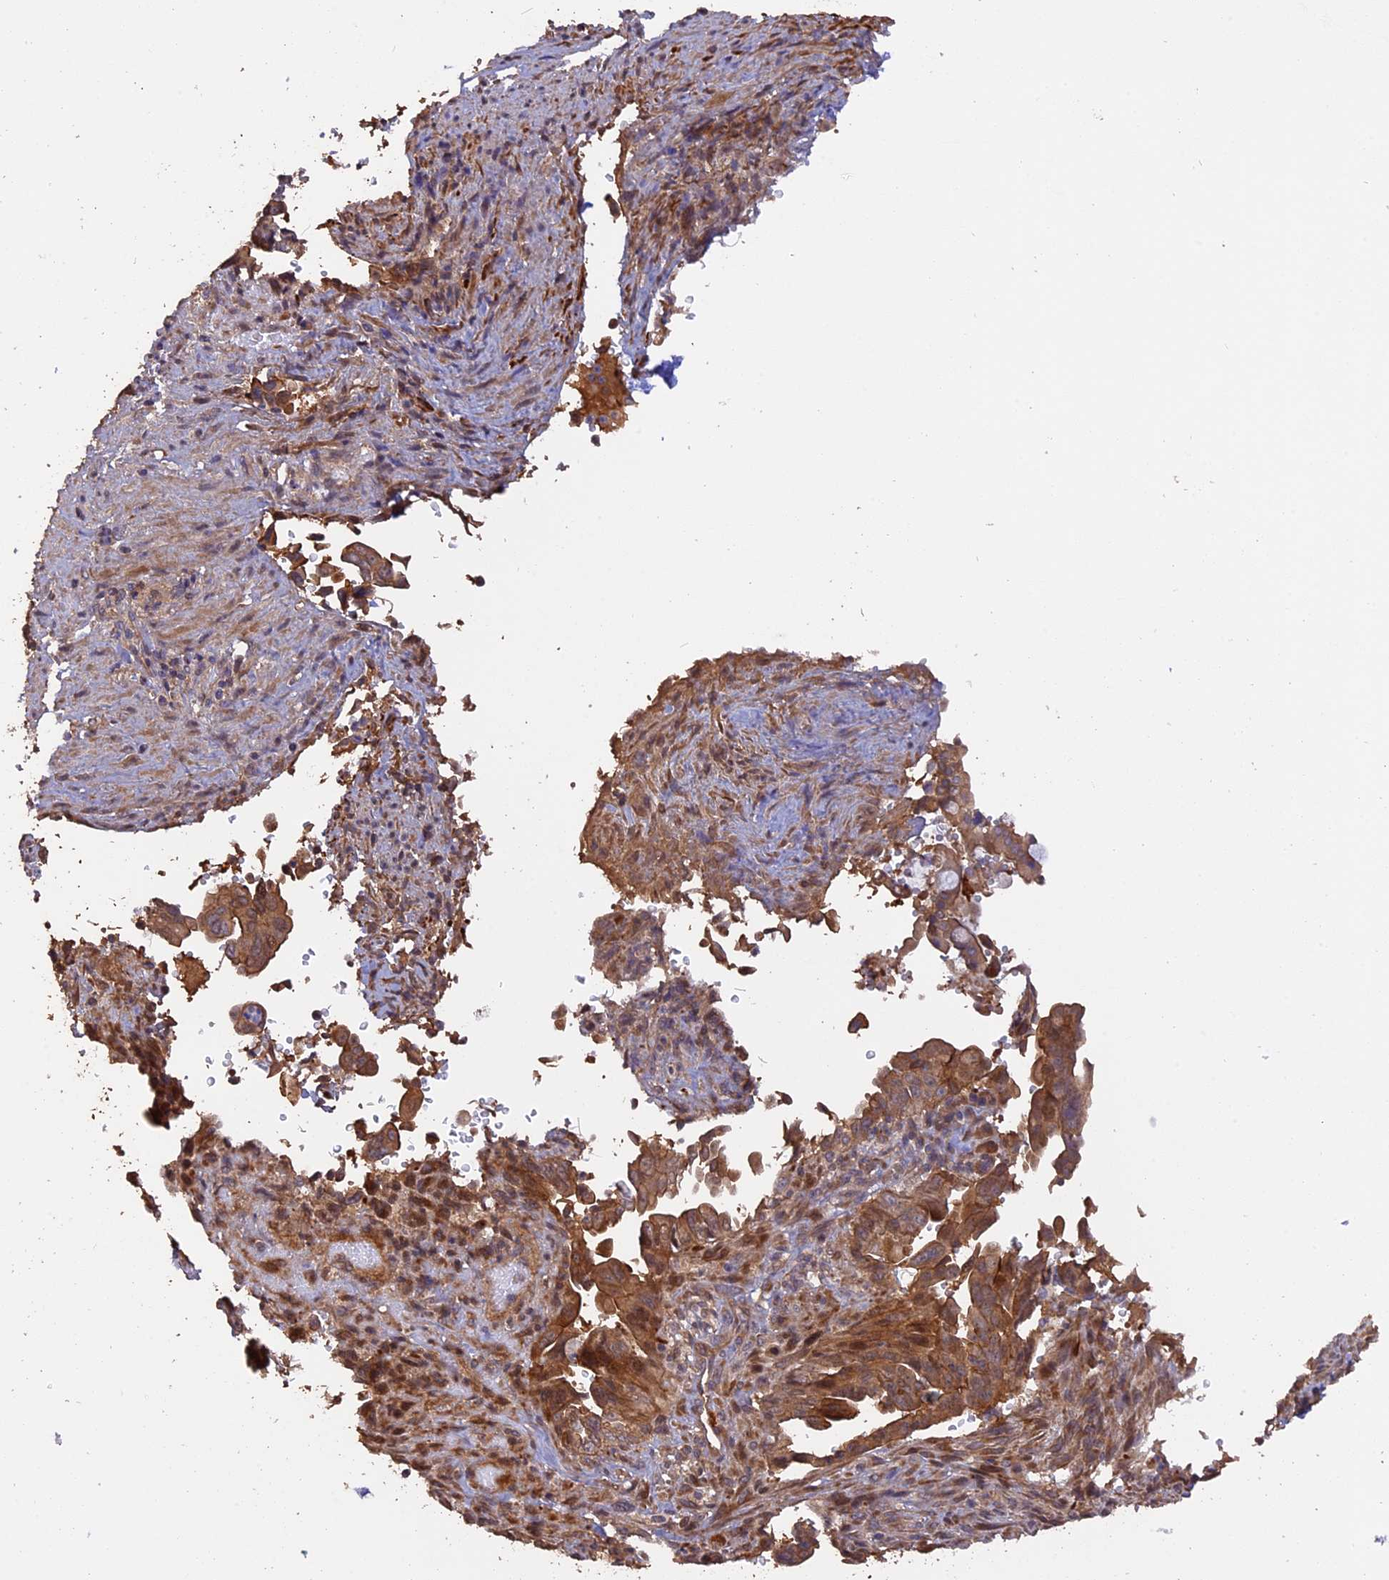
{"staining": {"intensity": "moderate", "quantity": ">75%", "location": "cytoplasmic/membranous,nuclear"}, "tissue": "pancreatic cancer", "cell_type": "Tumor cells", "image_type": "cancer", "snomed": [{"axis": "morphology", "description": "Adenocarcinoma, NOS"}, {"axis": "topography", "description": "Pancreas"}], "caption": "Pancreatic cancer stained with a brown dye demonstrates moderate cytoplasmic/membranous and nuclear positive expression in approximately >75% of tumor cells.", "gene": "RASAL1", "patient": {"sex": "male", "age": 70}}